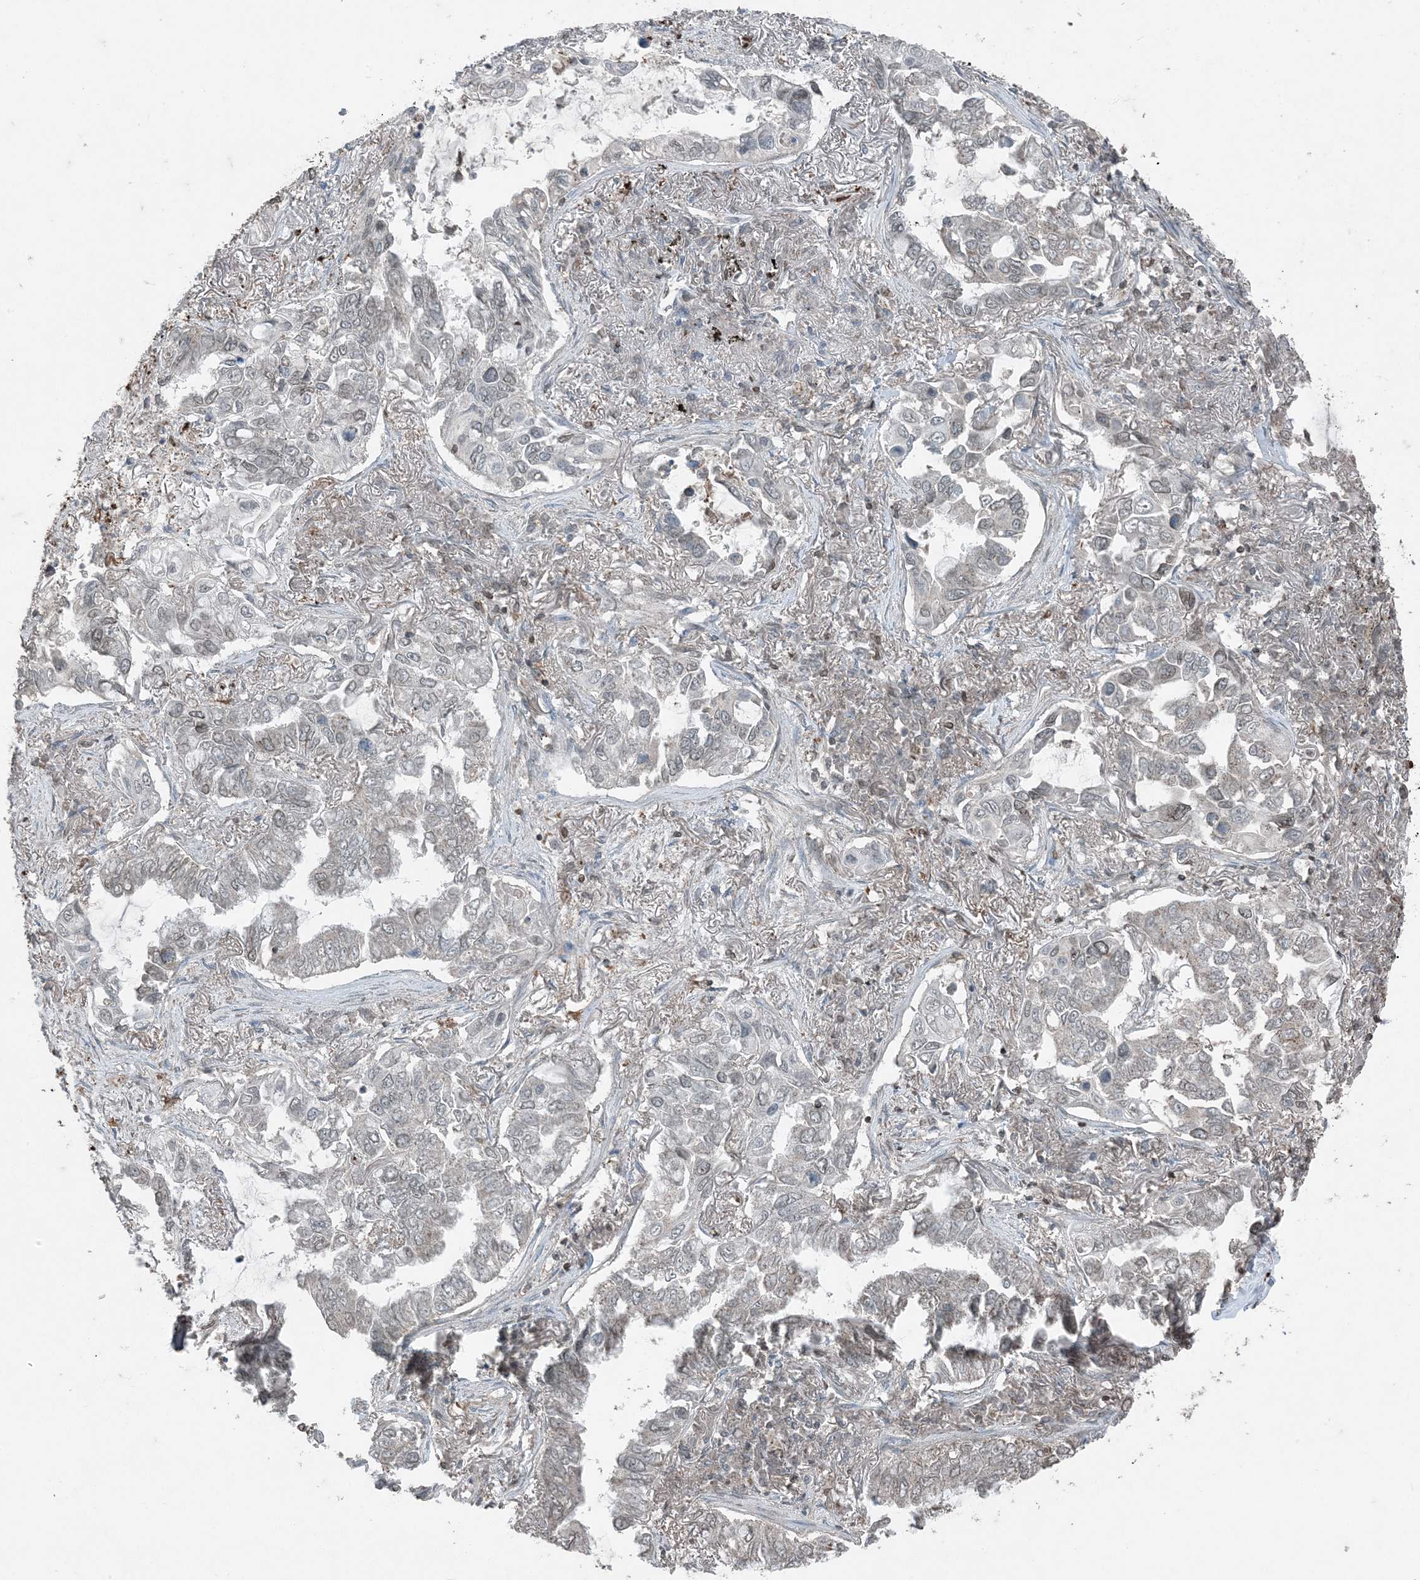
{"staining": {"intensity": "negative", "quantity": "none", "location": "none"}, "tissue": "lung cancer", "cell_type": "Tumor cells", "image_type": "cancer", "snomed": [{"axis": "morphology", "description": "Adenocarcinoma, NOS"}, {"axis": "topography", "description": "Lung"}], "caption": "The IHC photomicrograph has no significant expression in tumor cells of adenocarcinoma (lung) tissue.", "gene": "GNL1", "patient": {"sex": "male", "age": 64}}